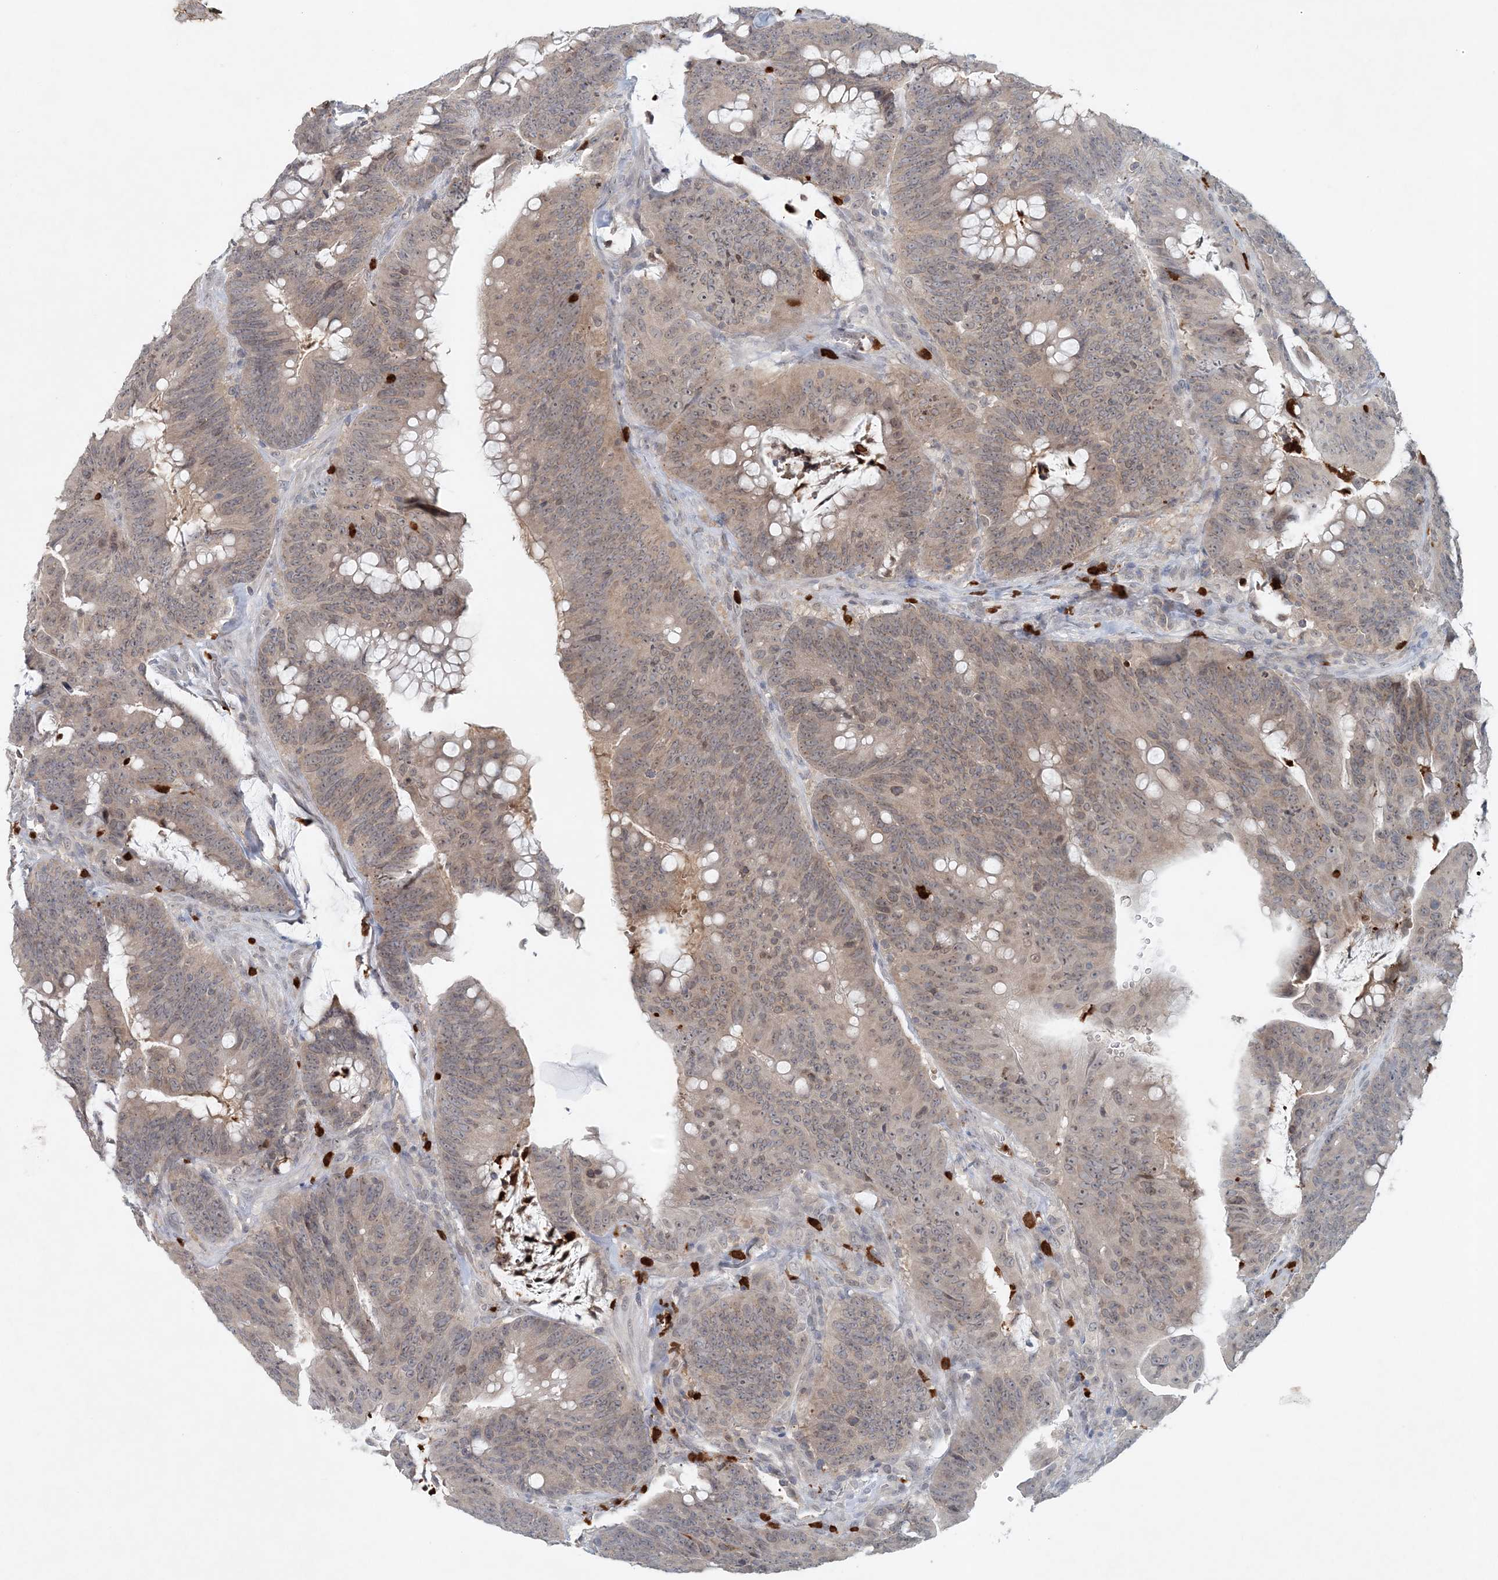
{"staining": {"intensity": "weak", "quantity": "25%-75%", "location": "cytoplasmic/membranous"}, "tissue": "colorectal cancer", "cell_type": "Tumor cells", "image_type": "cancer", "snomed": [{"axis": "morphology", "description": "Adenocarcinoma, NOS"}, {"axis": "topography", "description": "Colon"}], "caption": "Colorectal adenocarcinoma tissue demonstrates weak cytoplasmic/membranous positivity in approximately 25%-75% of tumor cells, visualized by immunohistochemistry. The staining was performed using DAB (3,3'-diaminobenzidine), with brown indicating positive protein expression. Nuclei are stained blue with hematoxylin.", "gene": "NUP54", "patient": {"sex": "male", "age": 45}}